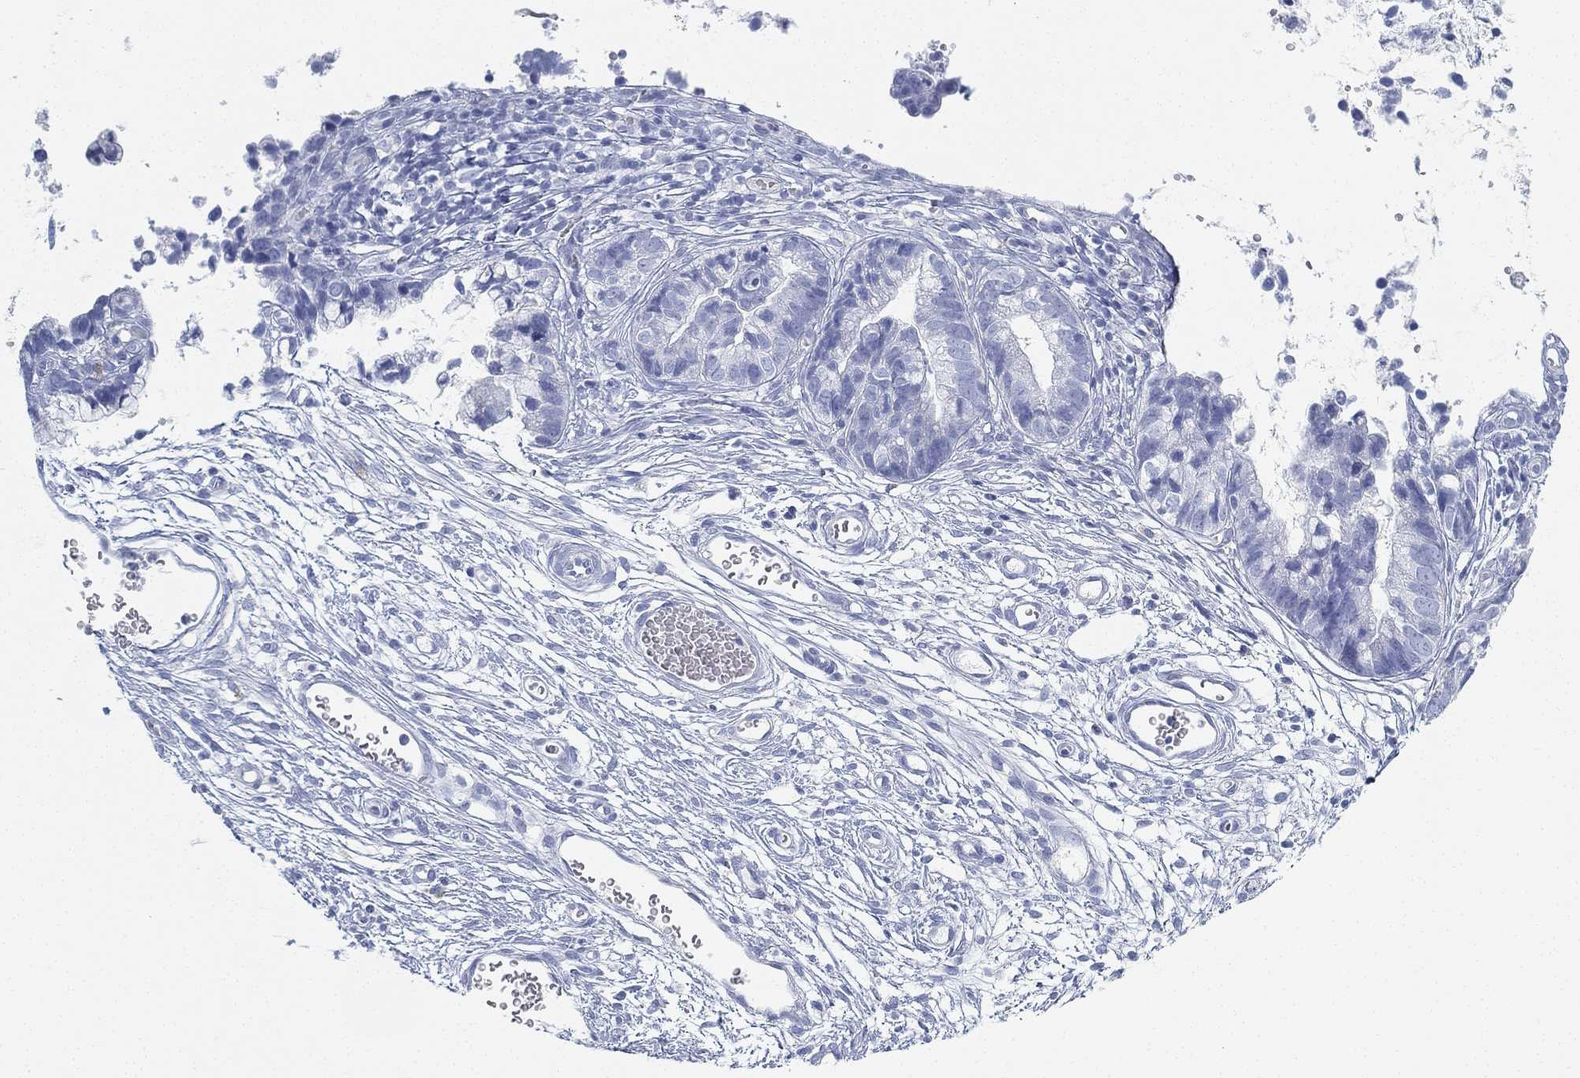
{"staining": {"intensity": "negative", "quantity": "none", "location": "none"}, "tissue": "cervical cancer", "cell_type": "Tumor cells", "image_type": "cancer", "snomed": [{"axis": "morphology", "description": "Adenocarcinoma, NOS"}, {"axis": "topography", "description": "Cervix"}], "caption": "This is a micrograph of immunohistochemistry staining of cervical cancer (adenocarcinoma), which shows no staining in tumor cells. (DAB (3,3'-diaminobenzidine) immunohistochemistry (IHC) visualized using brightfield microscopy, high magnification).", "gene": "GPR61", "patient": {"sex": "female", "age": 44}}